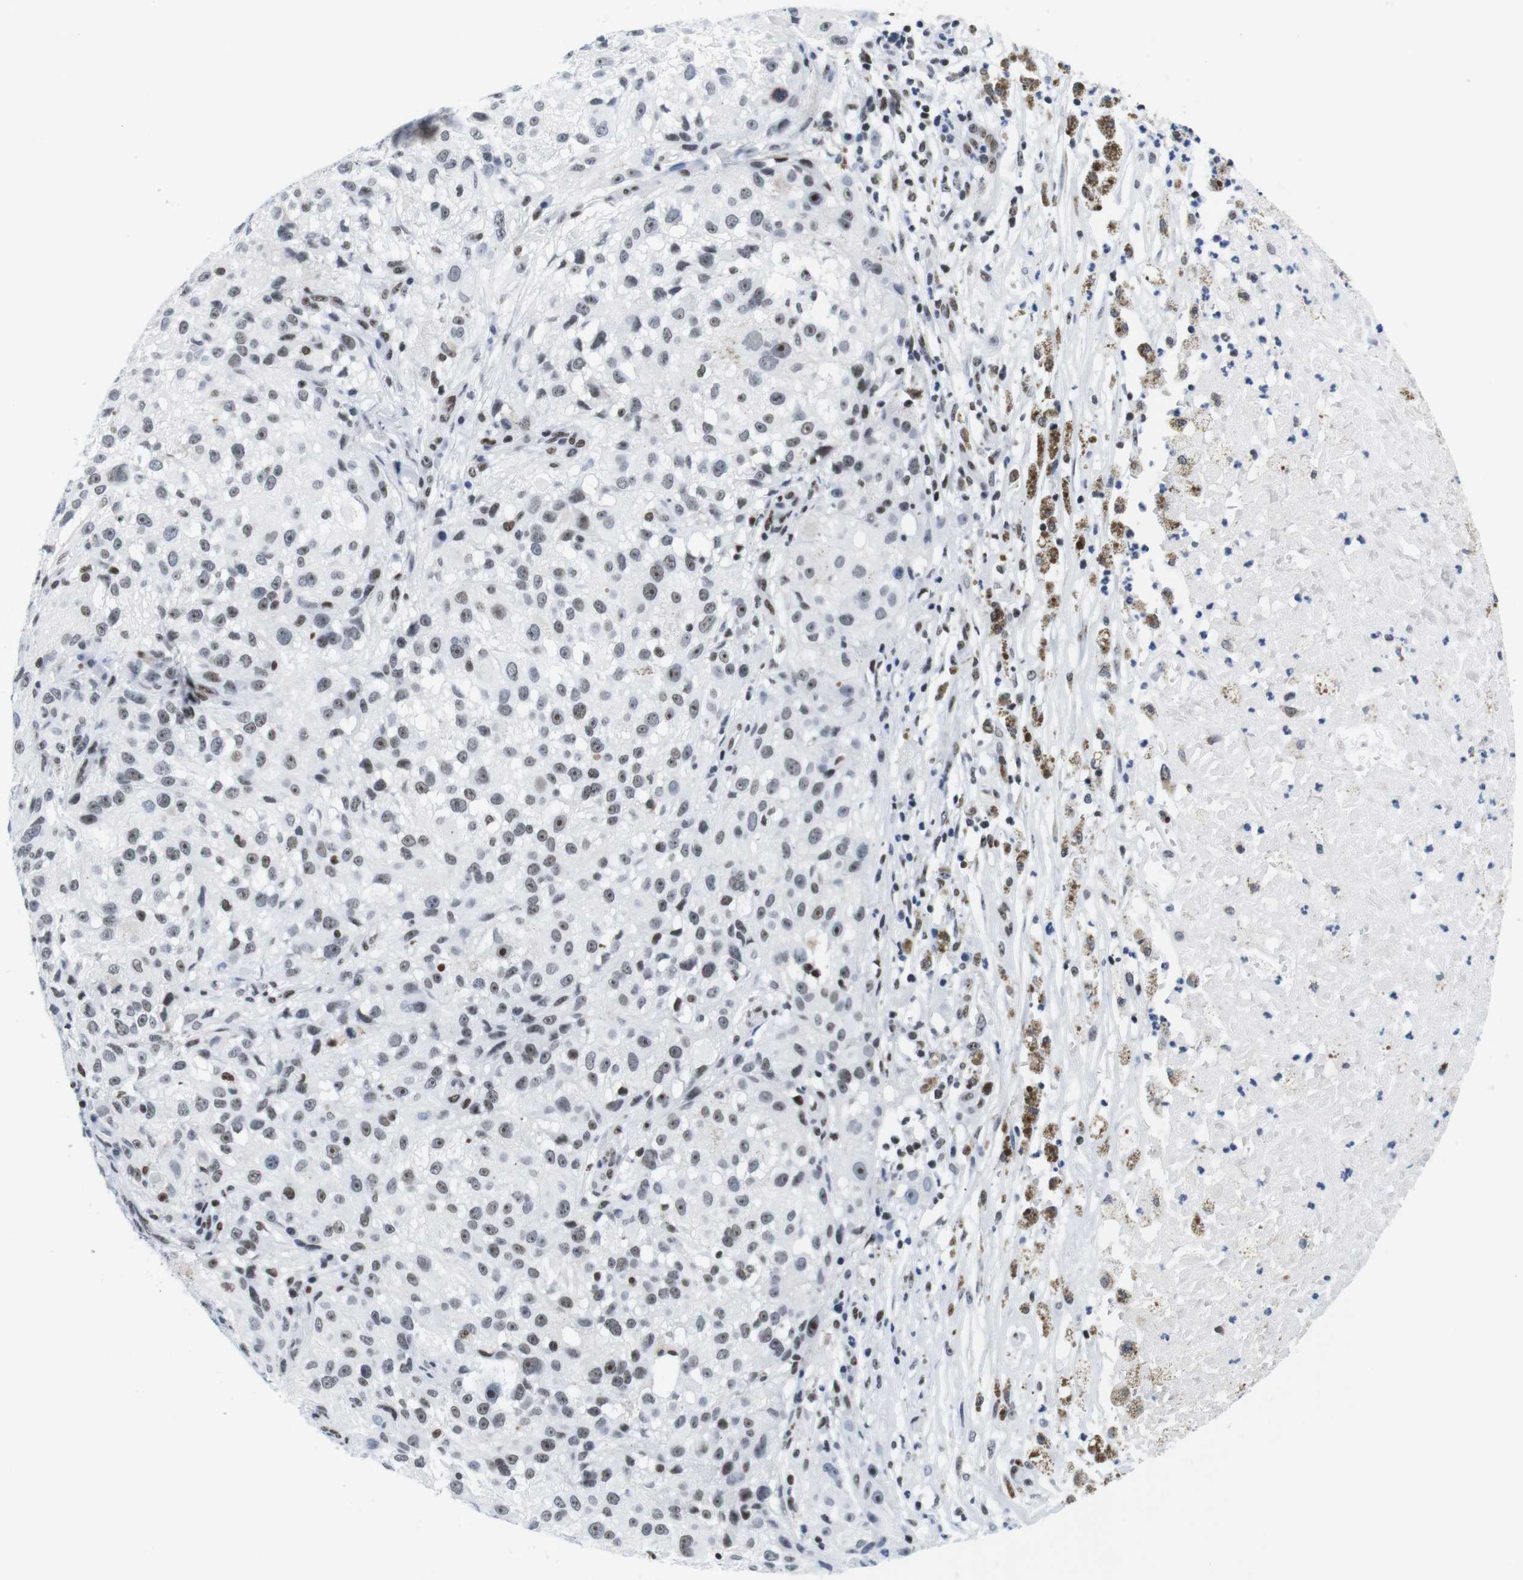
{"staining": {"intensity": "weak", "quantity": ">75%", "location": "nuclear"}, "tissue": "melanoma", "cell_type": "Tumor cells", "image_type": "cancer", "snomed": [{"axis": "morphology", "description": "Necrosis, NOS"}, {"axis": "morphology", "description": "Malignant melanoma, NOS"}, {"axis": "topography", "description": "Skin"}], "caption": "Weak nuclear protein expression is identified in approximately >75% of tumor cells in melanoma.", "gene": "IFI16", "patient": {"sex": "female", "age": 87}}